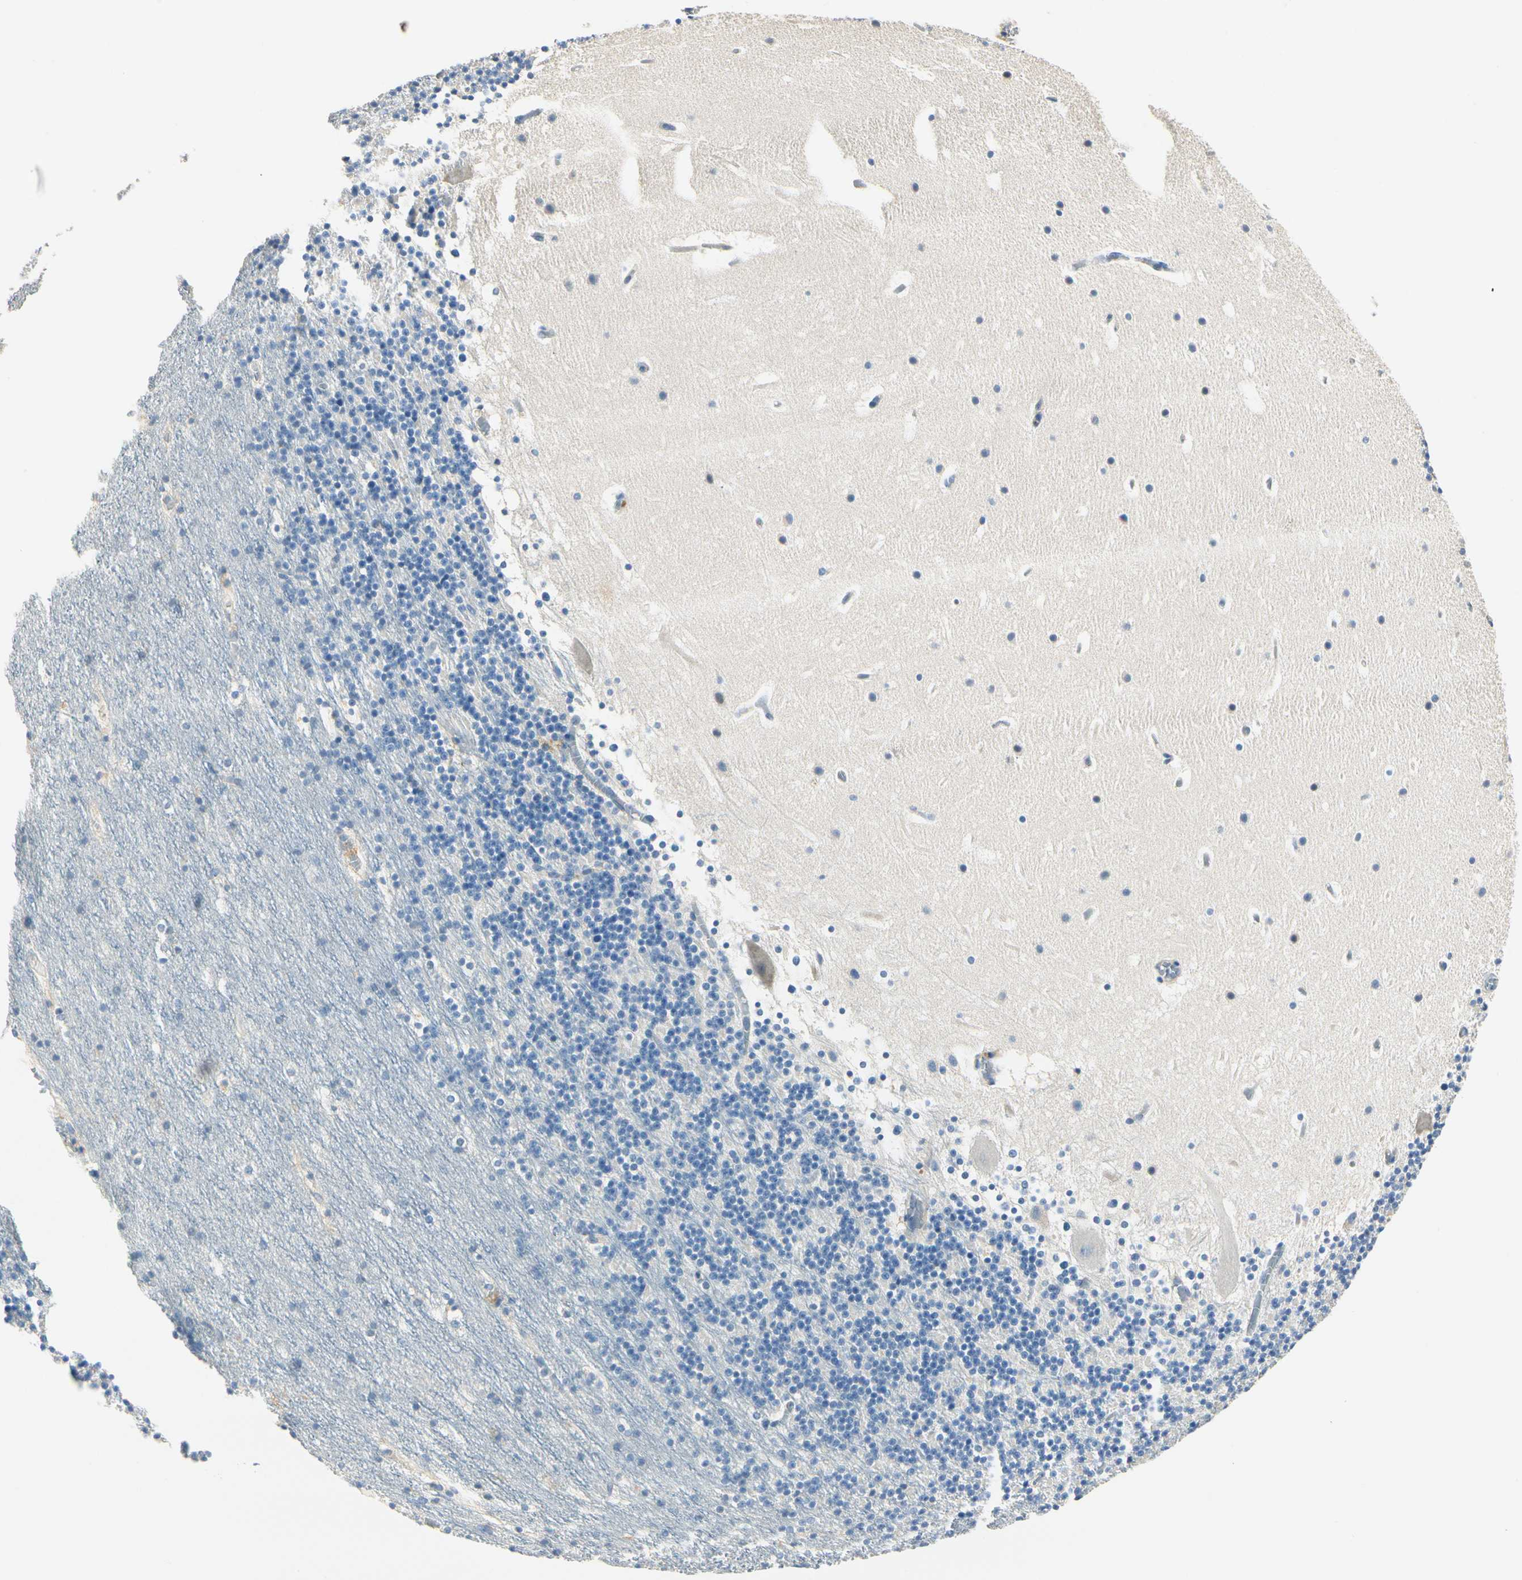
{"staining": {"intensity": "negative", "quantity": "none", "location": "none"}, "tissue": "cerebellum", "cell_type": "Cells in granular layer", "image_type": "normal", "snomed": [{"axis": "morphology", "description": "Normal tissue, NOS"}, {"axis": "topography", "description": "Cerebellum"}], "caption": "IHC of normal cerebellum shows no expression in cells in granular layer. (DAB (3,3'-diaminobenzidine) immunohistochemistry (IHC) visualized using brightfield microscopy, high magnification).", "gene": "TGFBR3", "patient": {"sex": "male", "age": 45}}